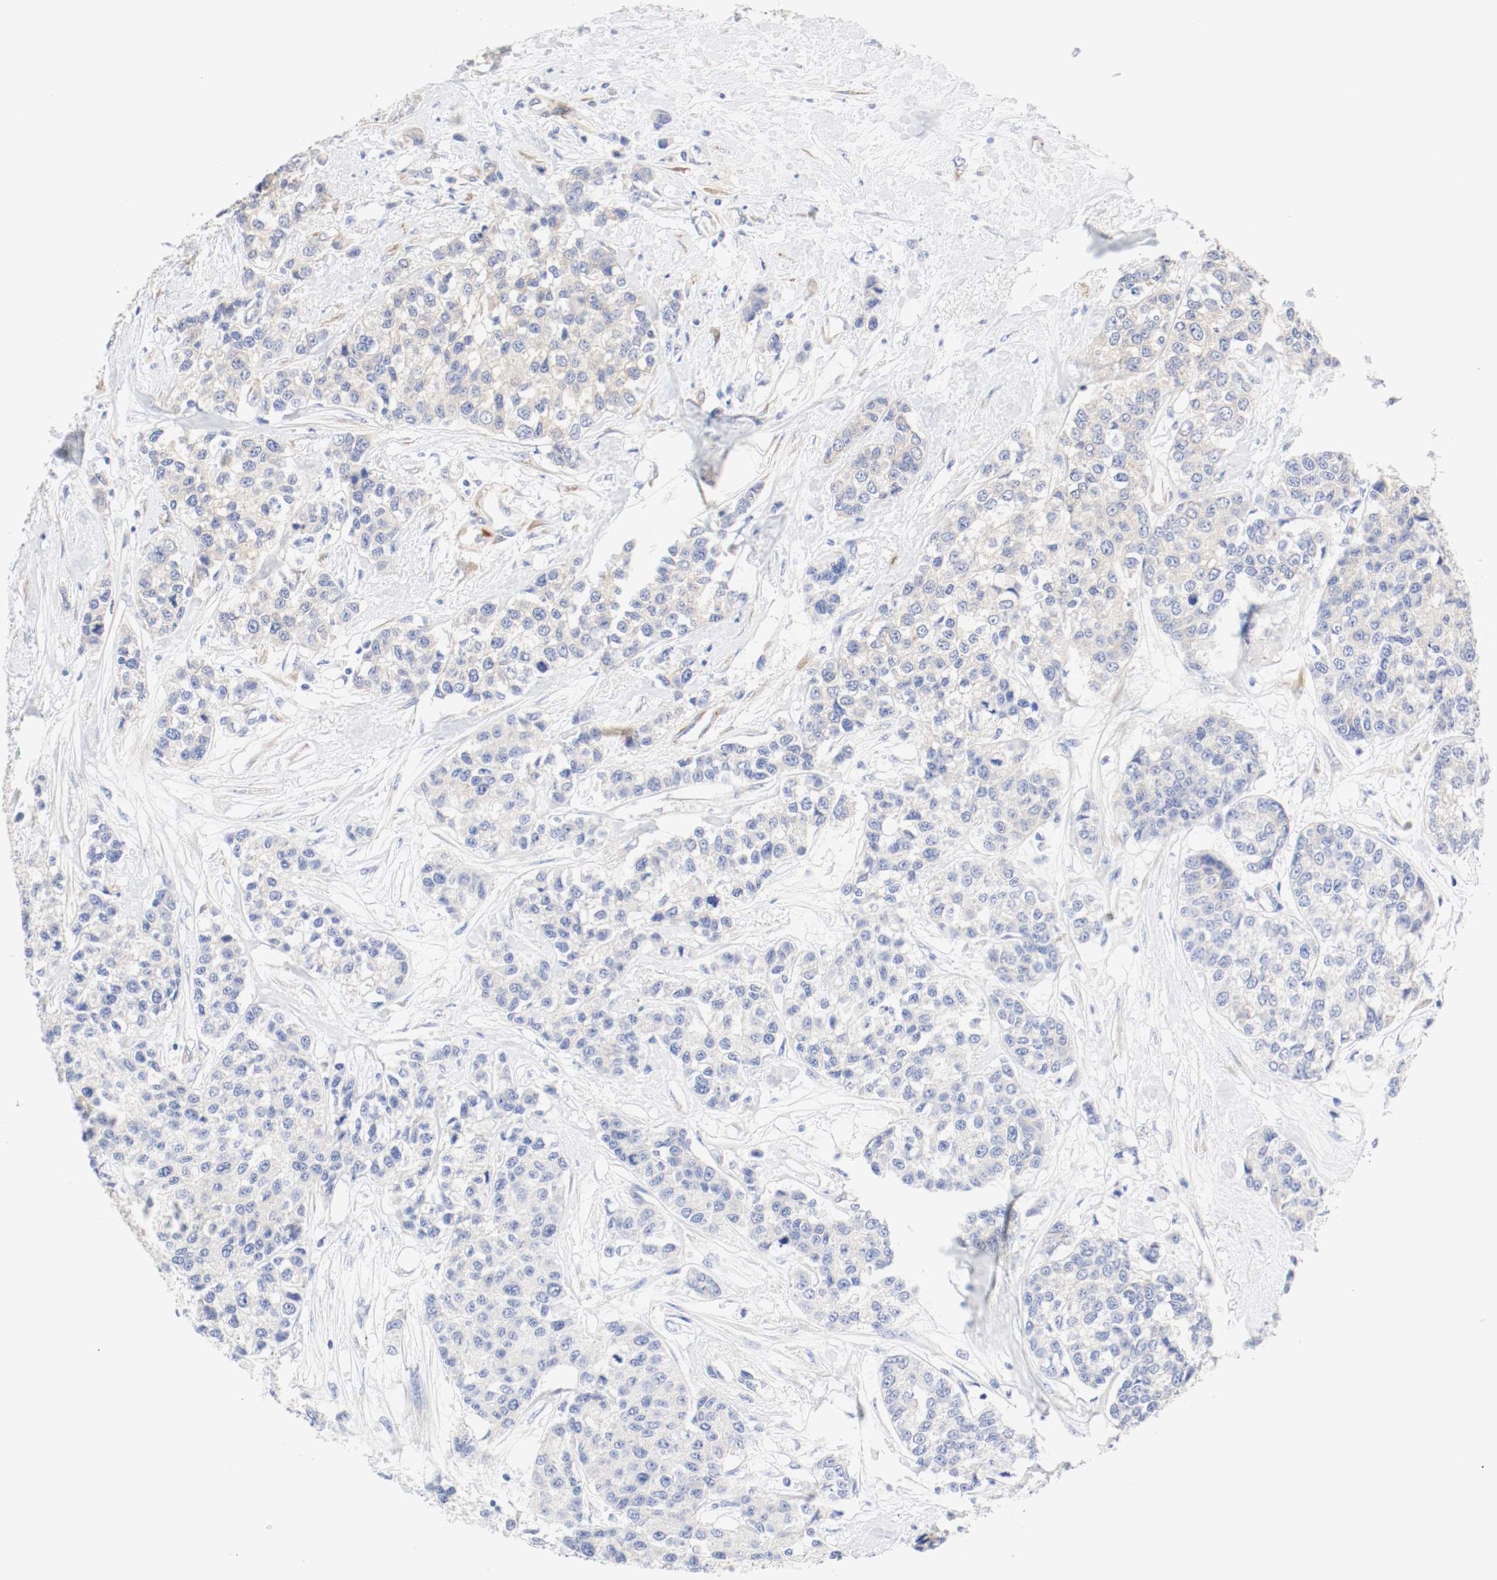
{"staining": {"intensity": "weak", "quantity": "25%-75%", "location": "cytoplasmic/membranous"}, "tissue": "breast cancer", "cell_type": "Tumor cells", "image_type": "cancer", "snomed": [{"axis": "morphology", "description": "Duct carcinoma"}, {"axis": "topography", "description": "Breast"}], "caption": "A brown stain labels weak cytoplasmic/membranous positivity of a protein in human breast cancer (intraductal carcinoma) tumor cells. (Stains: DAB (3,3'-diaminobenzidine) in brown, nuclei in blue, Microscopy: brightfield microscopy at high magnification).", "gene": "GIT1", "patient": {"sex": "female", "age": 51}}